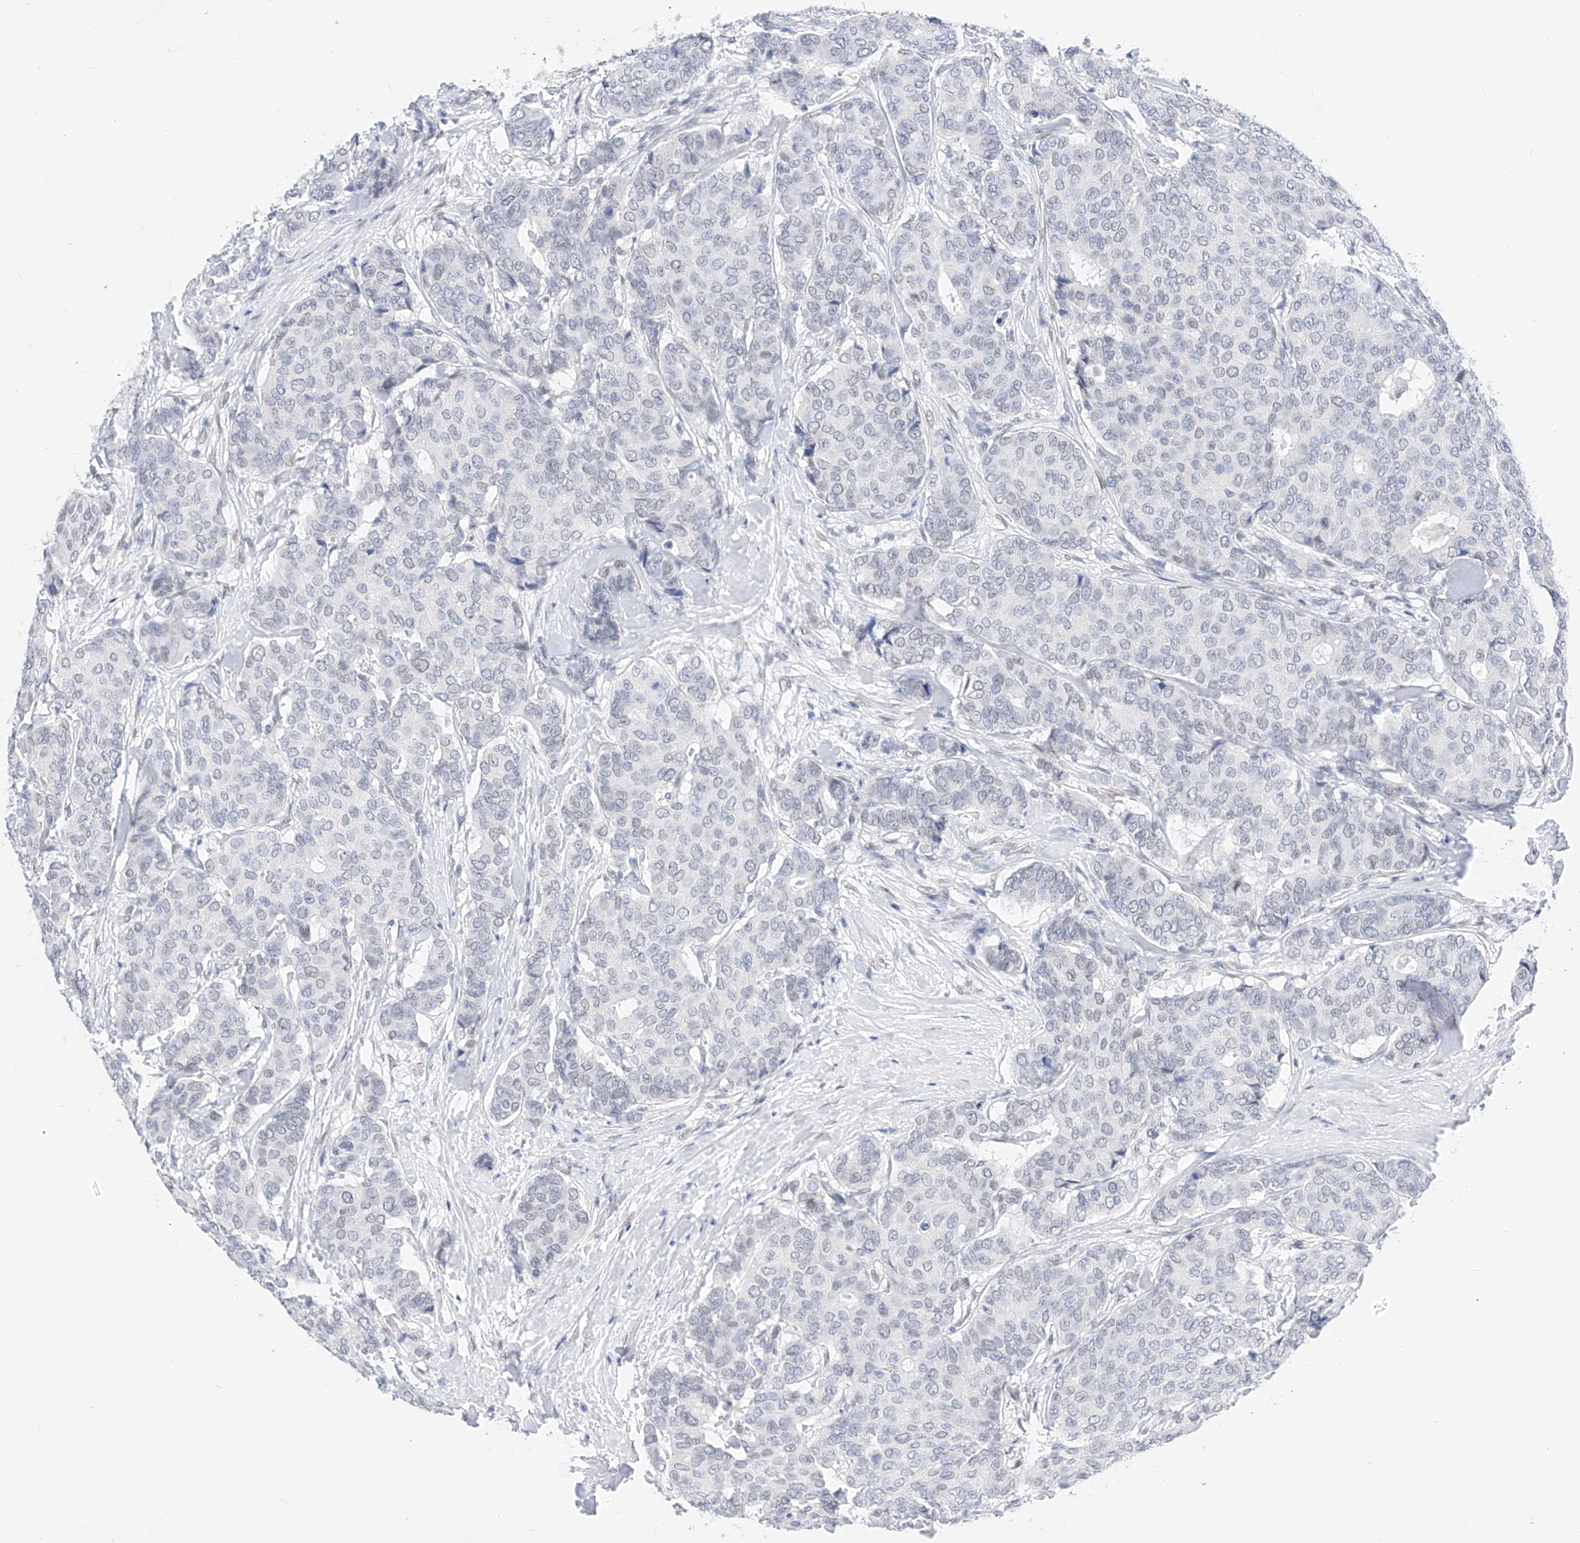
{"staining": {"intensity": "negative", "quantity": "none", "location": "none"}, "tissue": "breast cancer", "cell_type": "Tumor cells", "image_type": "cancer", "snomed": [{"axis": "morphology", "description": "Duct carcinoma"}, {"axis": "topography", "description": "Breast"}], "caption": "This histopathology image is of breast infiltrating ductal carcinoma stained with IHC to label a protein in brown with the nuclei are counter-stained blue. There is no positivity in tumor cells. (DAB immunohistochemistry visualized using brightfield microscopy, high magnification).", "gene": "KCNJ1", "patient": {"sex": "female", "age": 75}}